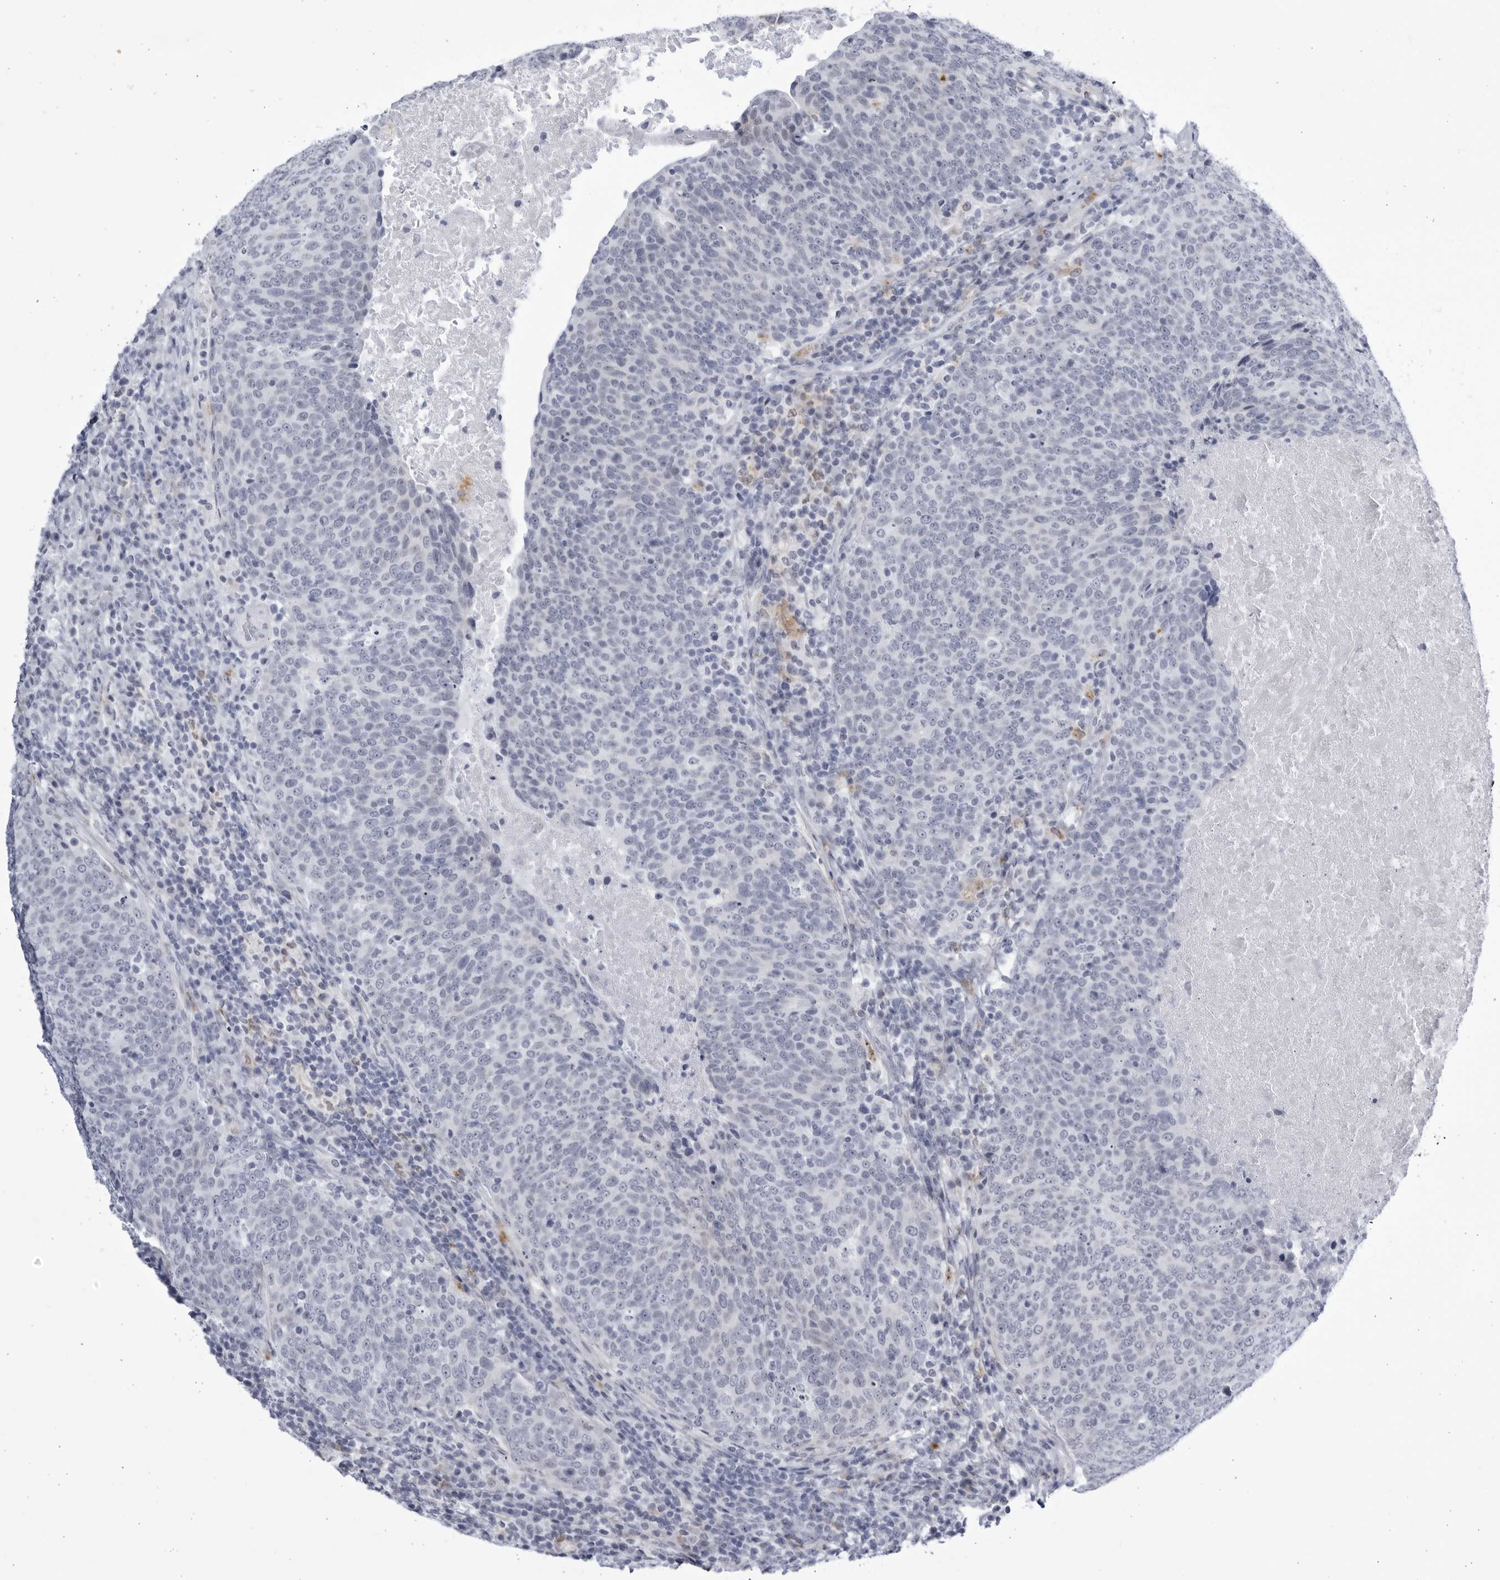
{"staining": {"intensity": "negative", "quantity": "none", "location": "none"}, "tissue": "head and neck cancer", "cell_type": "Tumor cells", "image_type": "cancer", "snomed": [{"axis": "morphology", "description": "Squamous cell carcinoma, NOS"}, {"axis": "morphology", "description": "Squamous cell carcinoma, metastatic, NOS"}, {"axis": "topography", "description": "Lymph node"}, {"axis": "topography", "description": "Head-Neck"}], "caption": "Immunohistochemical staining of head and neck metastatic squamous cell carcinoma shows no significant positivity in tumor cells.", "gene": "CCDC181", "patient": {"sex": "male", "age": 62}}